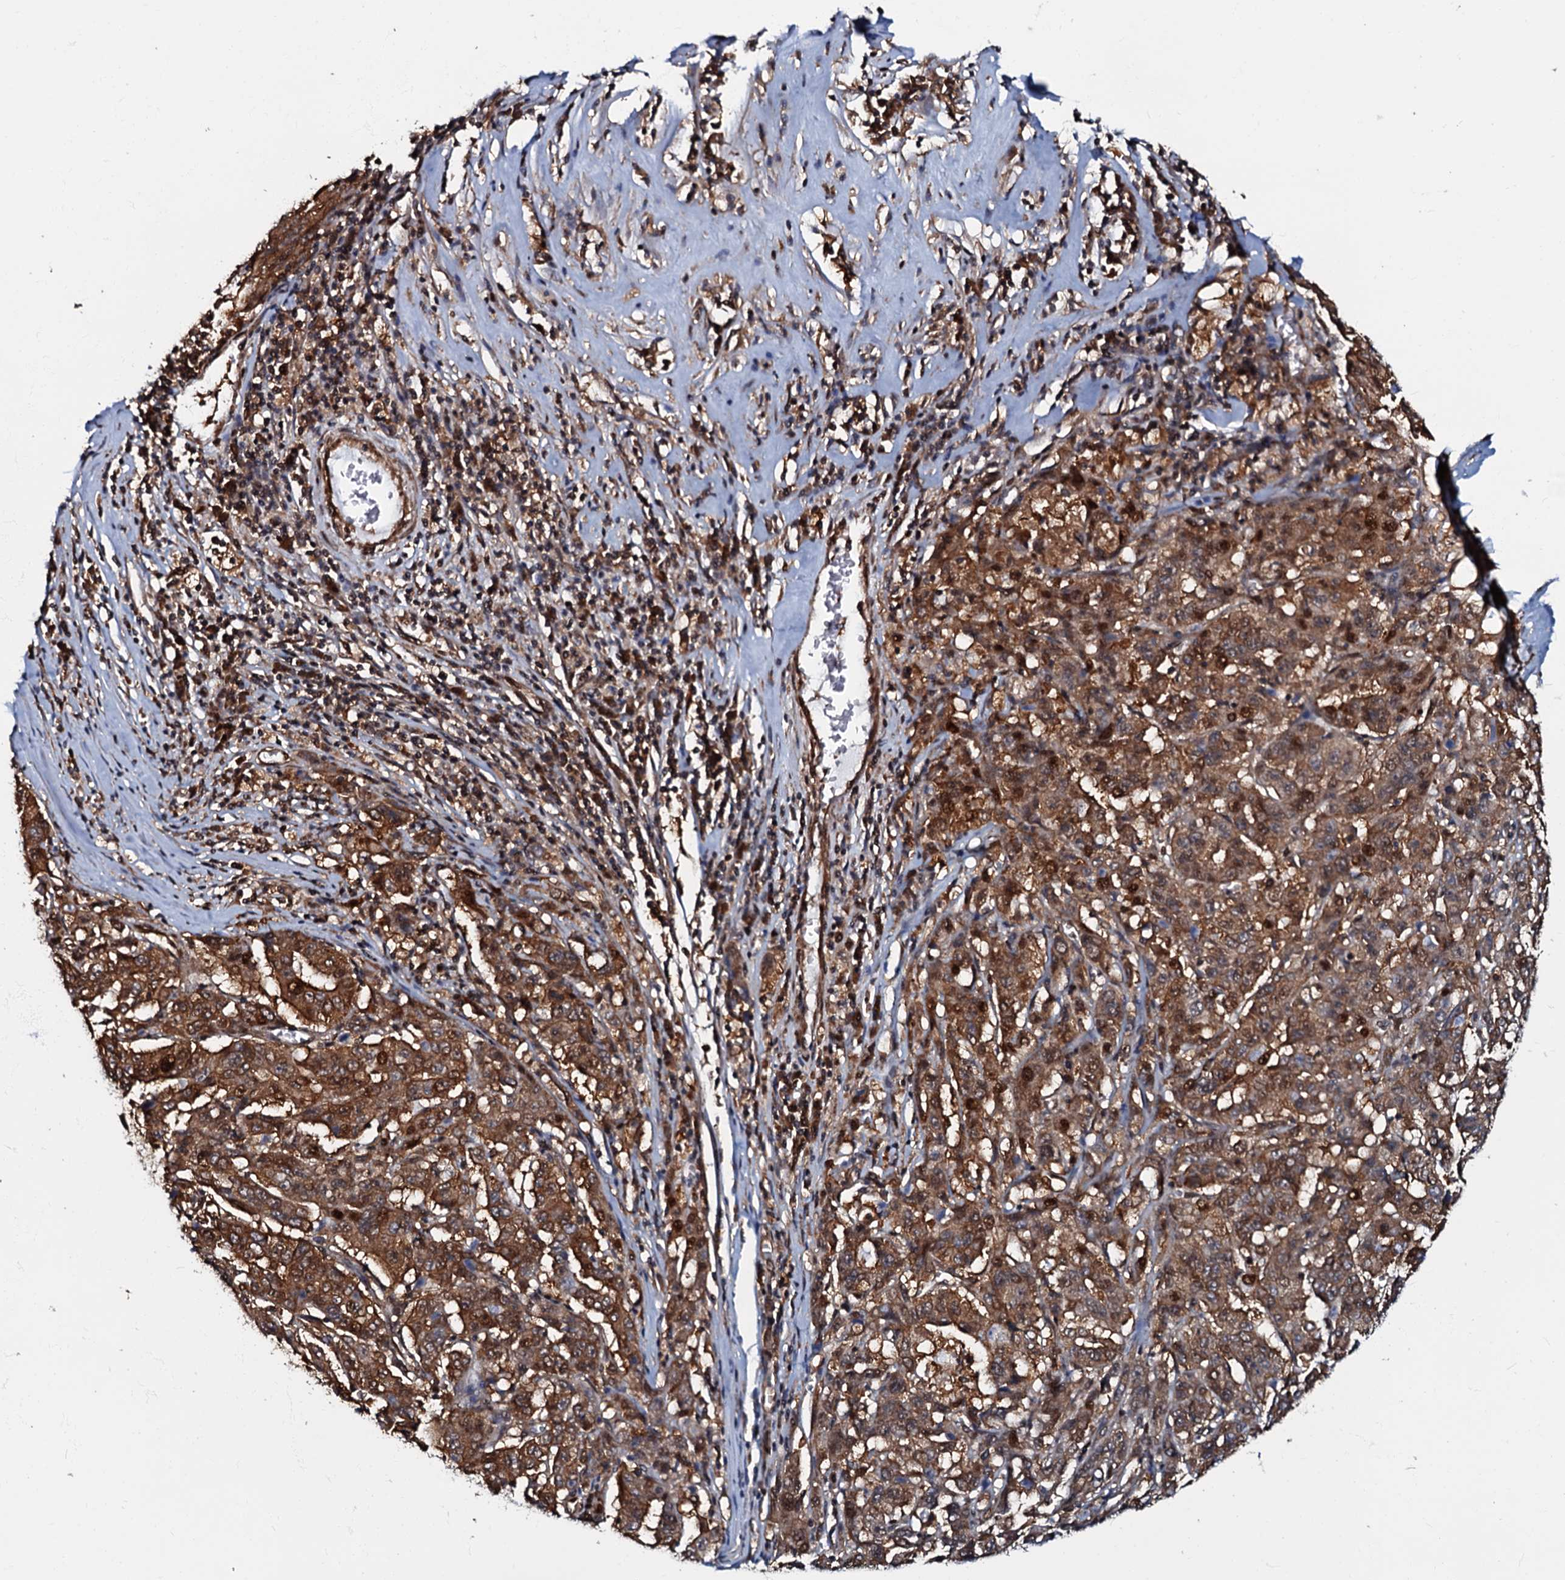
{"staining": {"intensity": "strong", "quantity": ">75%", "location": "cytoplasmic/membranous"}, "tissue": "pancreatic cancer", "cell_type": "Tumor cells", "image_type": "cancer", "snomed": [{"axis": "morphology", "description": "Adenocarcinoma, NOS"}, {"axis": "topography", "description": "Pancreas"}], "caption": "A micrograph of adenocarcinoma (pancreatic) stained for a protein reveals strong cytoplasmic/membranous brown staining in tumor cells.", "gene": "OSBP", "patient": {"sex": "male", "age": 63}}